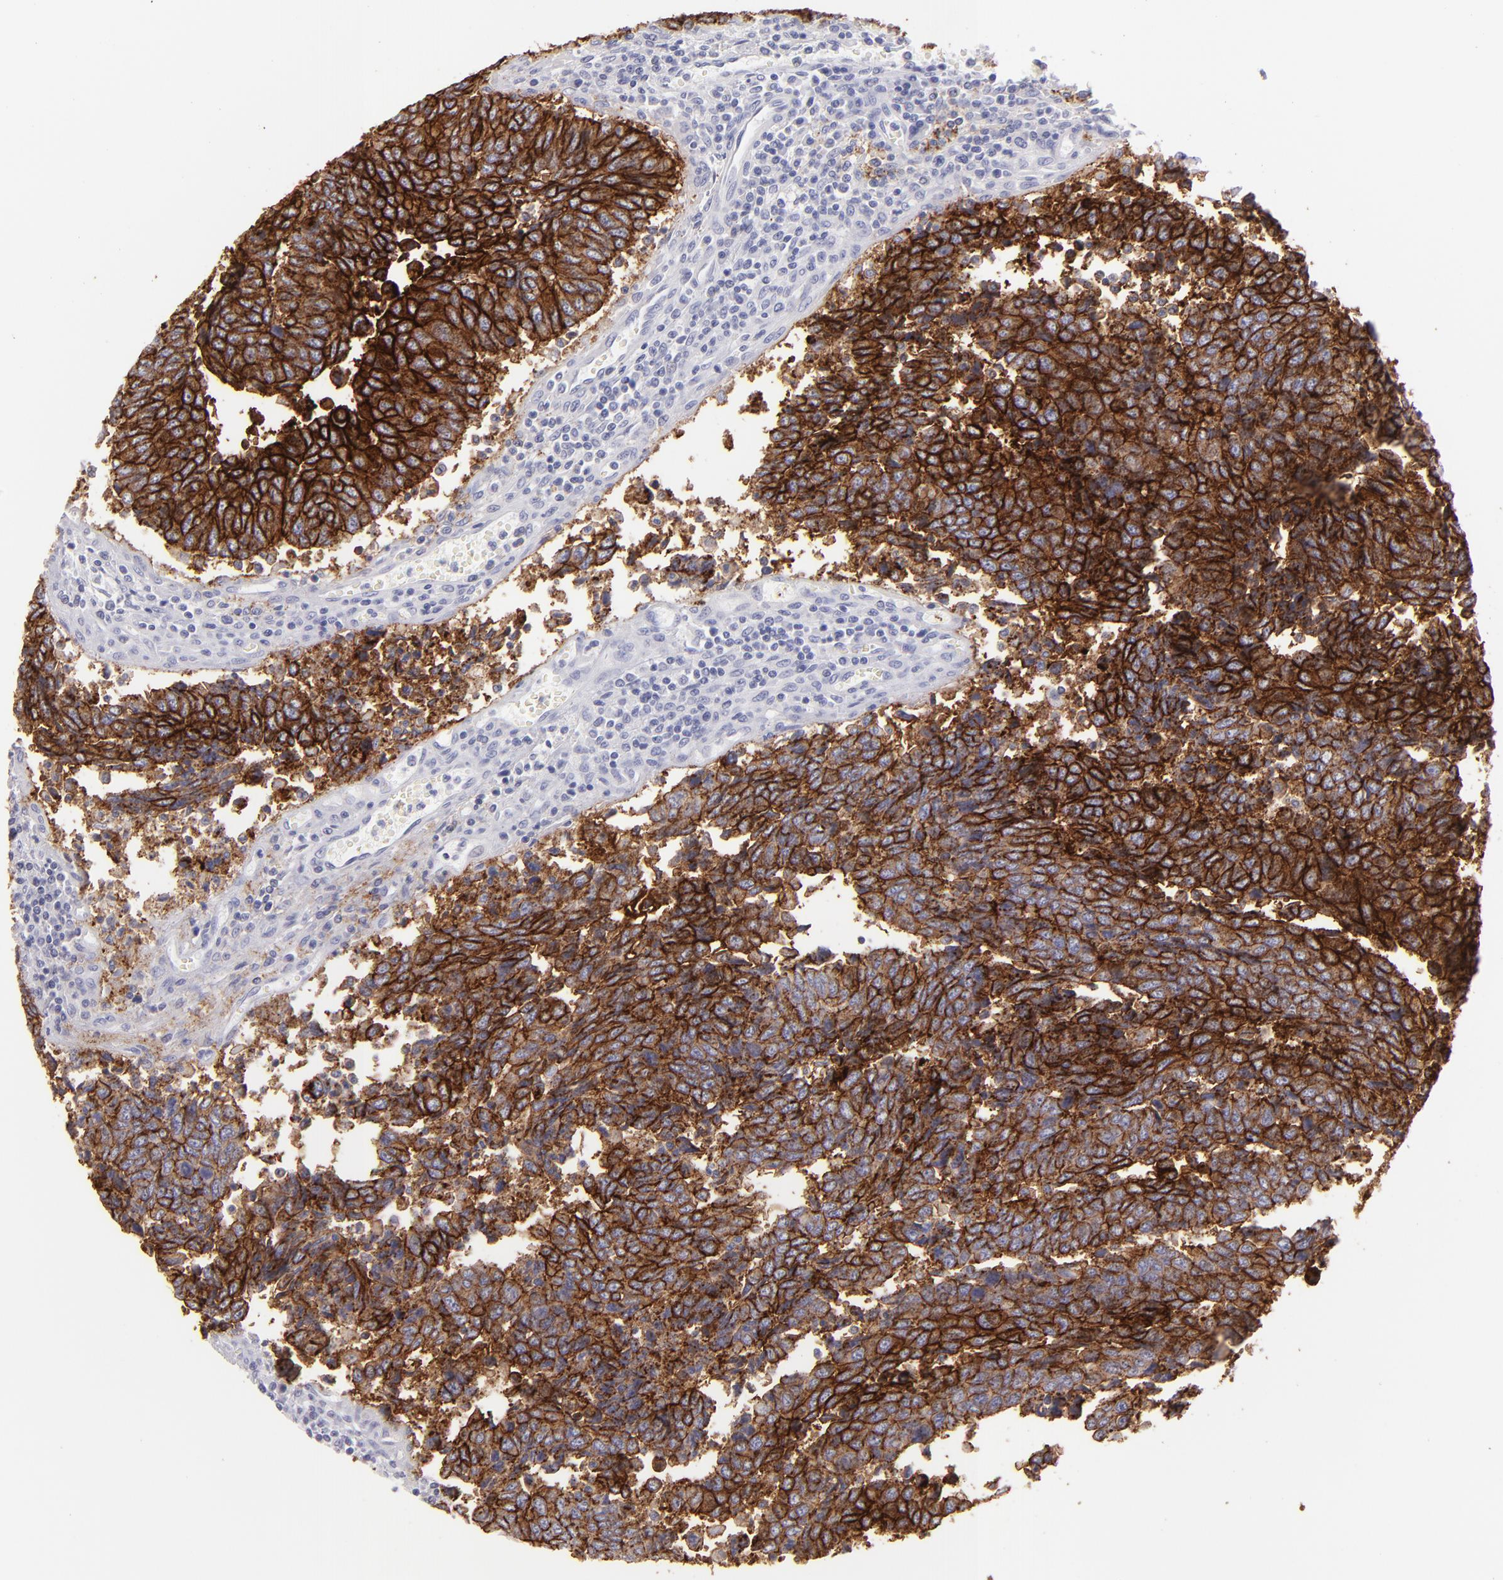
{"staining": {"intensity": "strong", "quantity": ">75%", "location": "cytoplasmic/membranous"}, "tissue": "urothelial cancer", "cell_type": "Tumor cells", "image_type": "cancer", "snomed": [{"axis": "morphology", "description": "Urothelial carcinoma, High grade"}, {"axis": "topography", "description": "Urinary bladder"}], "caption": "DAB (3,3'-diaminobenzidine) immunohistochemical staining of human urothelial cancer displays strong cytoplasmic/membranous protein positivity in about >75% of tumor cells. (IHC, brightfield microscopy, high magnification).", "gene": "CLDN4", "patient": {"sex": "male", "age": 86}}